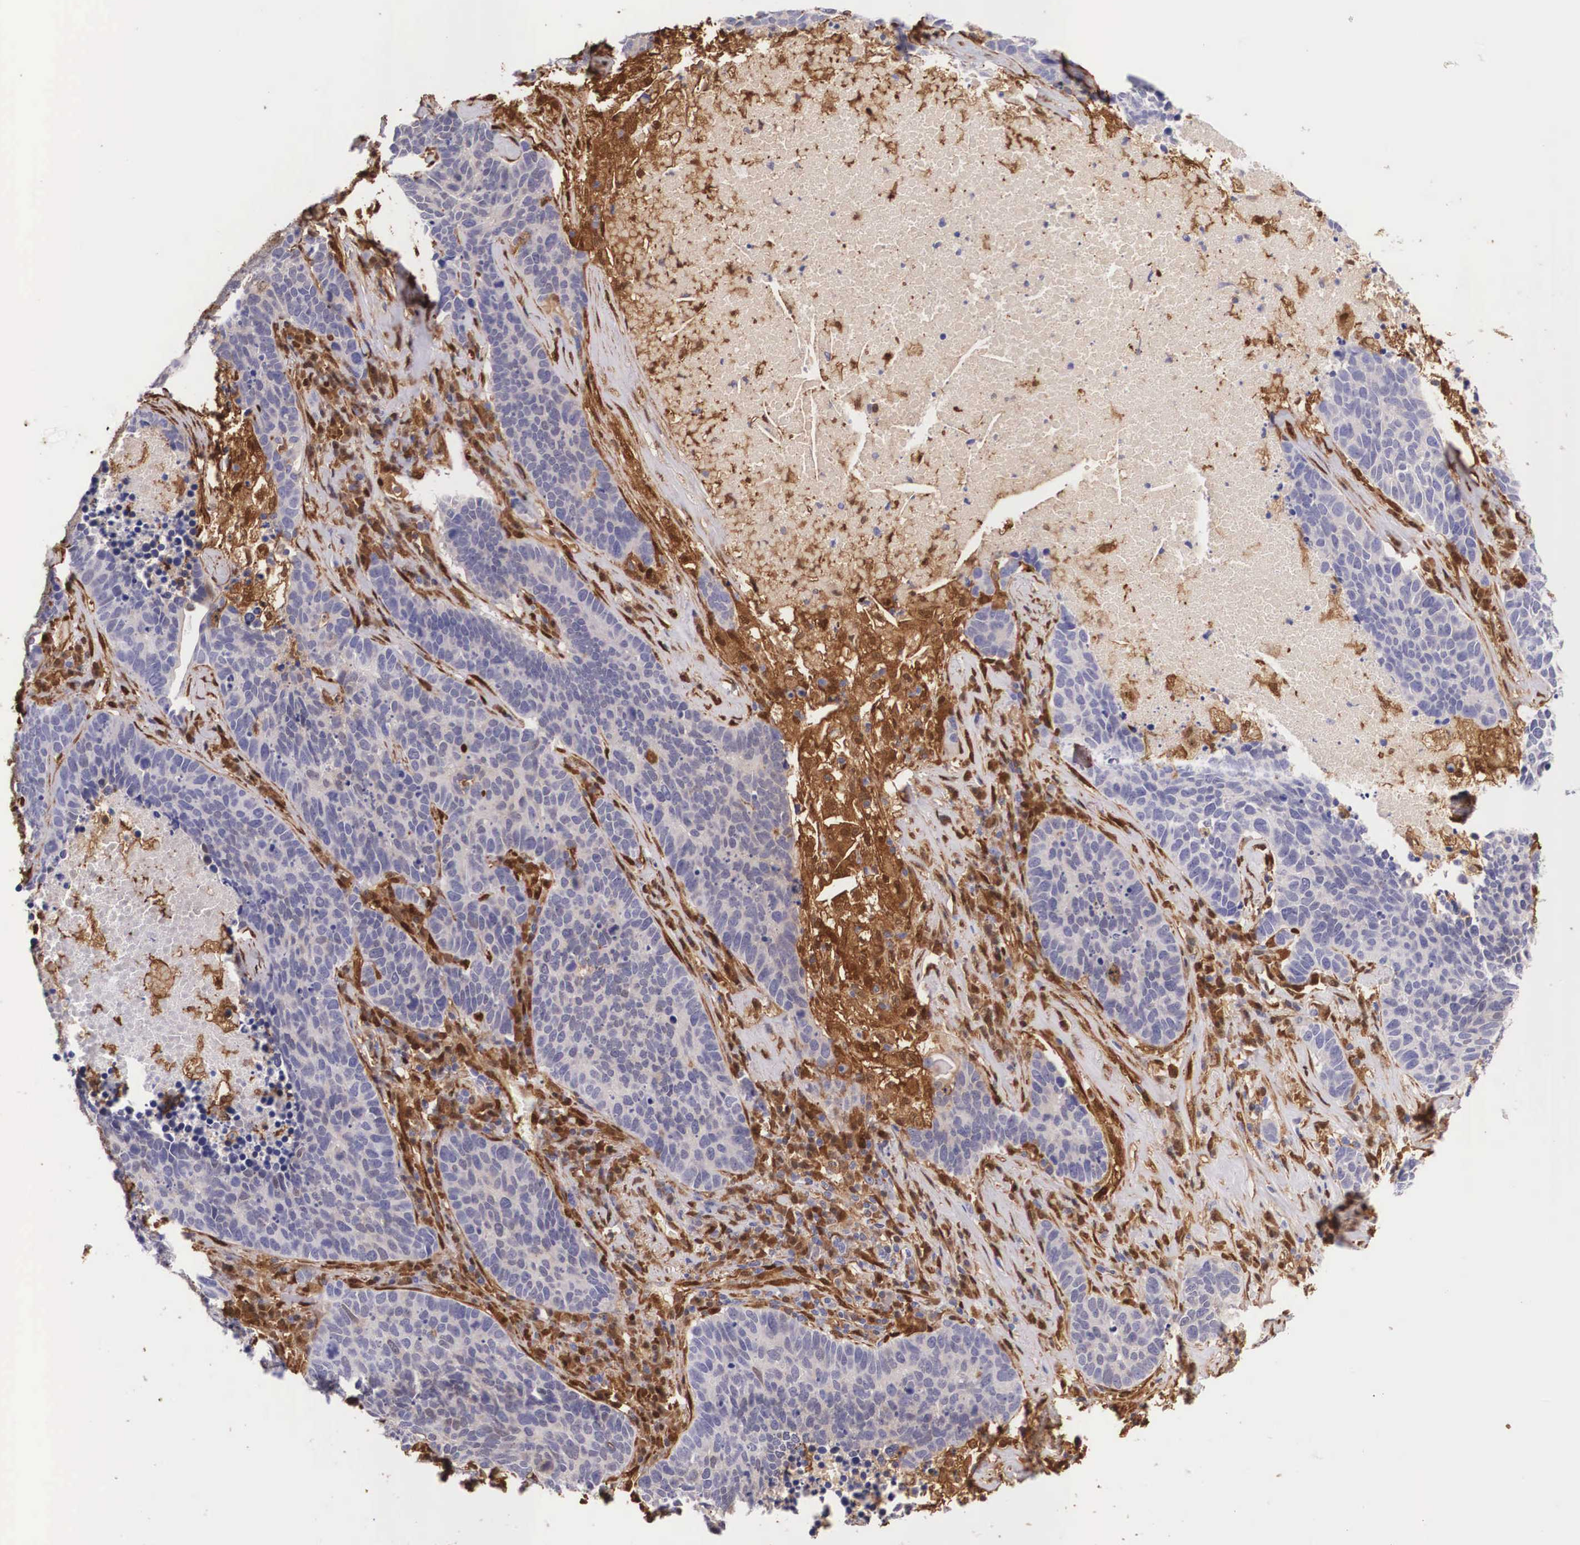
{"staining": {"intensity": "negative", "quantity": "none", "location": "none"}, "tissue": "lung cancer", "cell_type": "Tumor cells", "image_type": "cancer", "snomed": [{"axis": "morphology", "description": "Neoplasm, malignant, NOS"}, {"axis": "topography", "description": "Lung"}], "caption": "DAB (3,3'-diaminobenzidine) immunohistochemical staining of human neoplasm (malignant) (lung) exhibits no significant expression in tumor cells.", "gene": "LGALS1", "patient": {"sex": "female", "age": 75}}